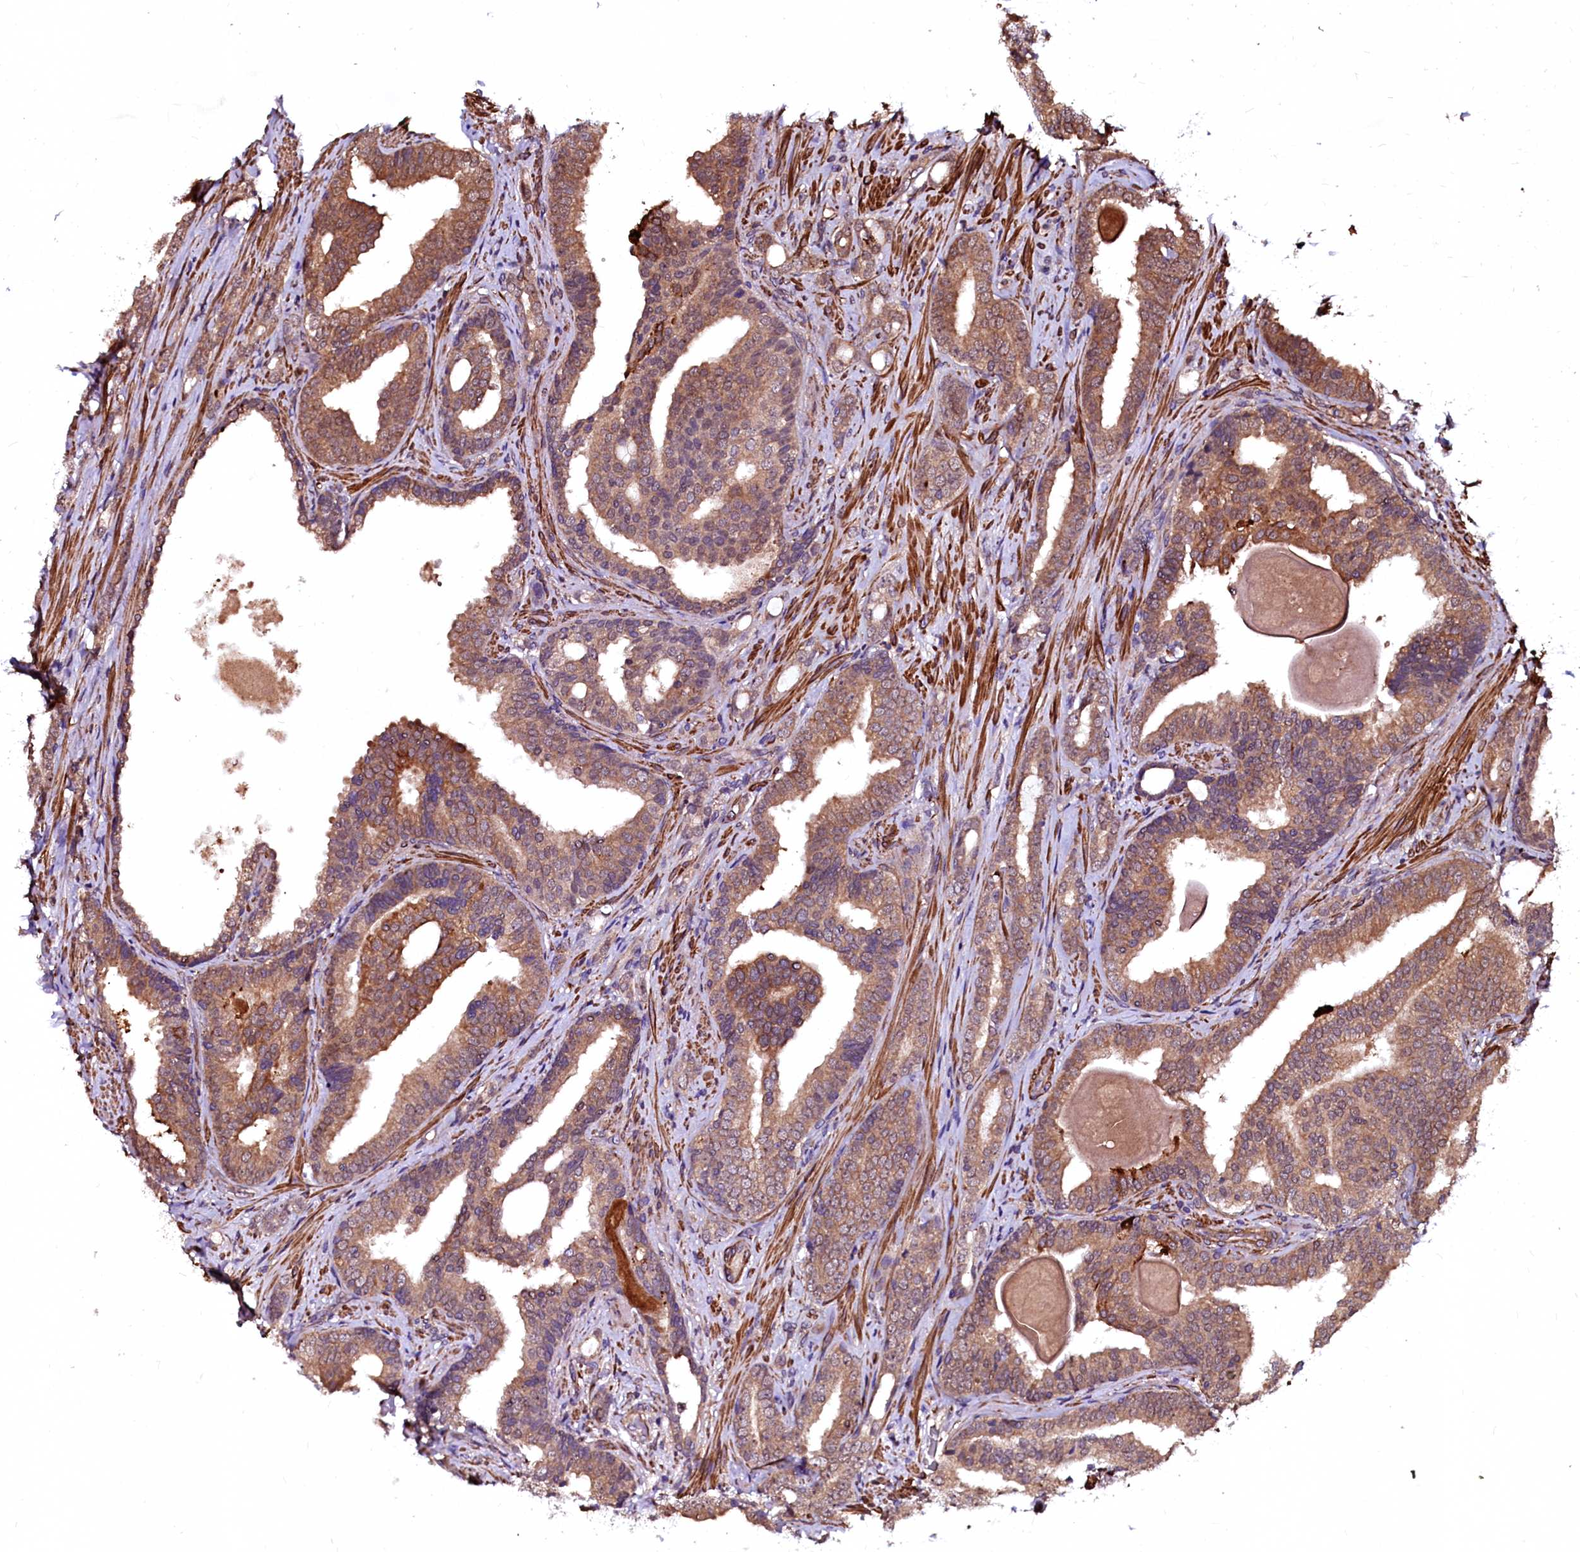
{"staining": {"intensity": "moderate", "quantity": ">75%", "location": "cytoplasmic/membranous"}, "tissue": "prostate cancer", "cell_type": "Tumor cells", "image_type": "cancer", "snomed": [{"axis": "morphology", "description": "Adenocarcinoma, High grade"}, {"axis": "topography", "description": "Prostate"}], "caption": "A micrograph of human high-grade adenocarcinoma (prostate) stained for a protein demonstrates moderate cytoplasmic/membranous brown staining in tumor cells.", "gene": "N4BP1", "patient": {"sex": "male", "age": 63}}